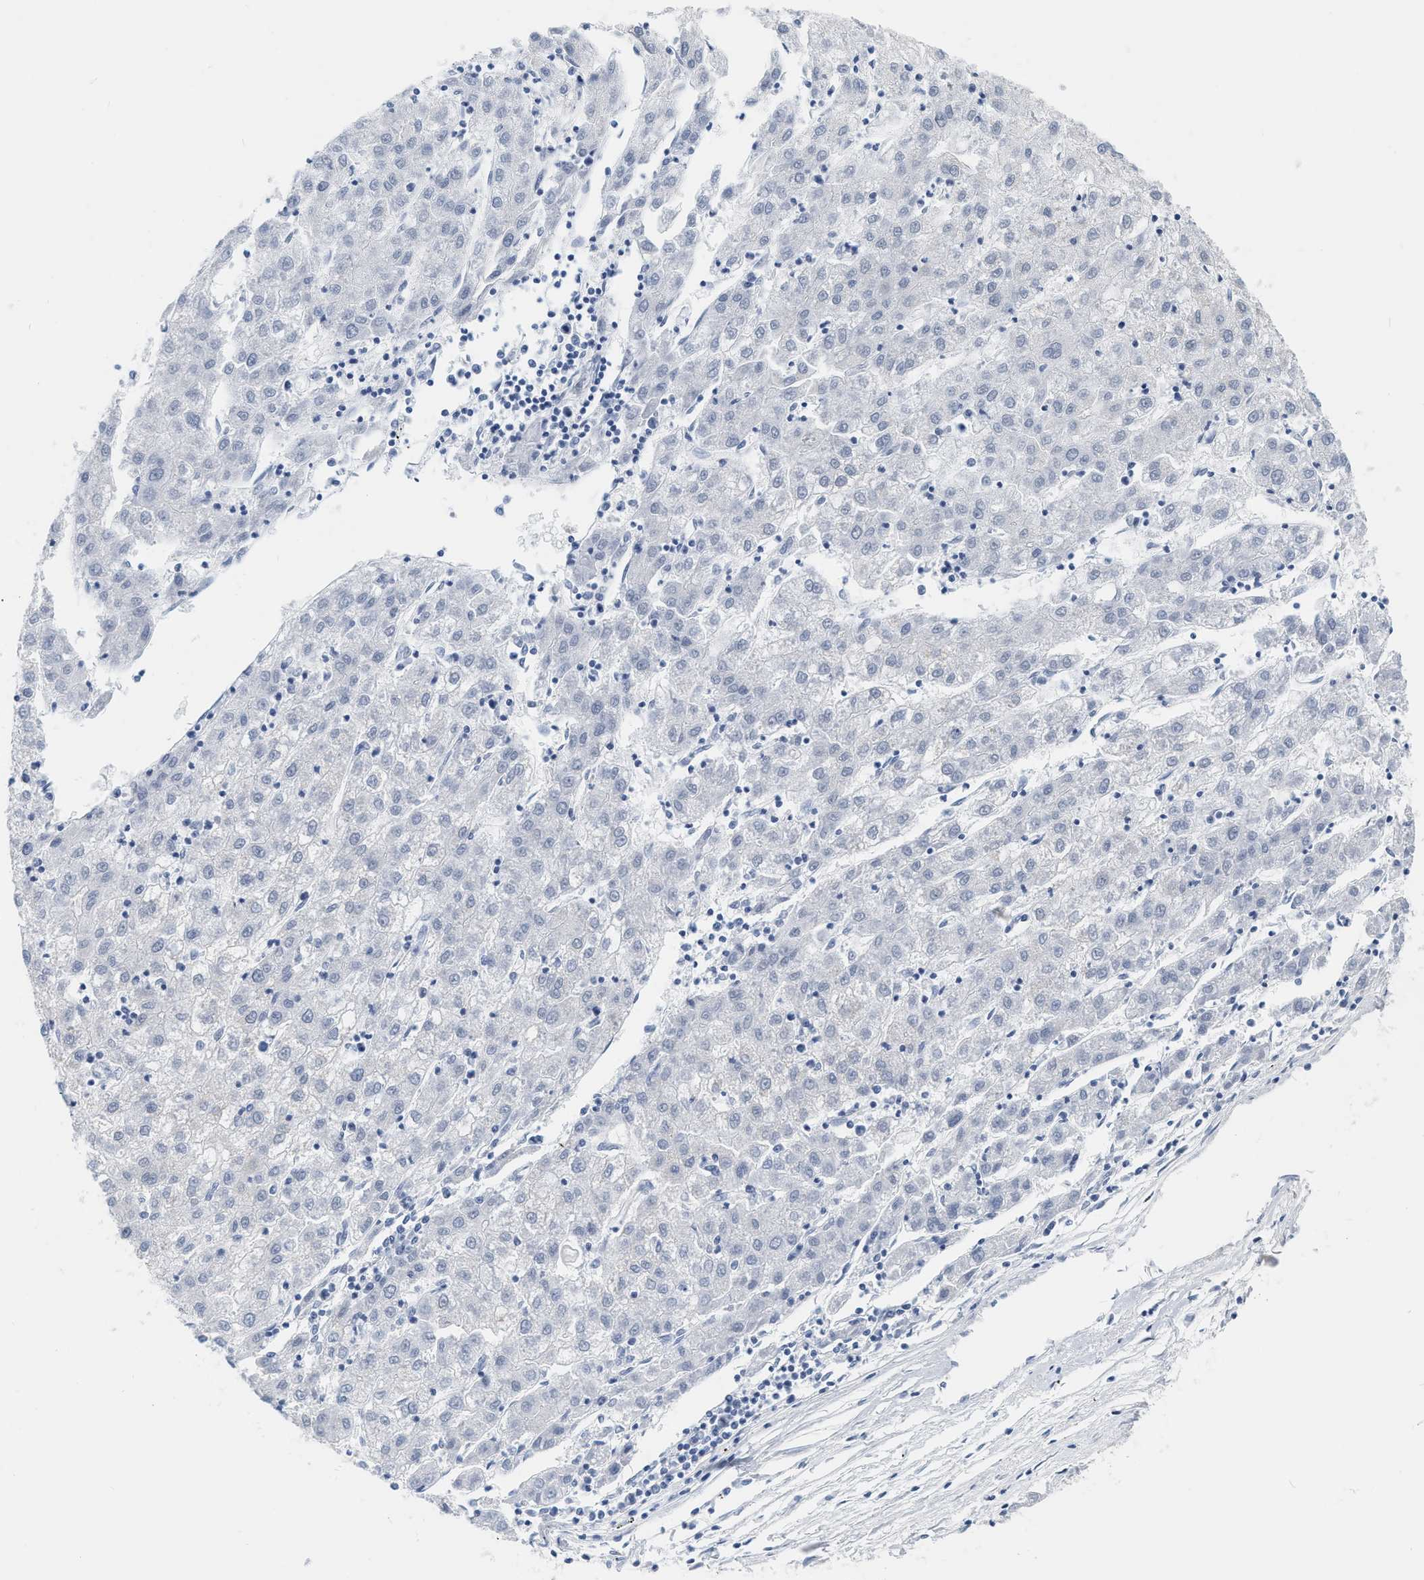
{"staining": {"intensity": "negative", "quantity": "none", "location": "none"}, "tissue": "liver cancer", "cell_type": "Tumor cells", "image_type": "cancer", "snomed": [{"axis": "morphology", "description": "Carcinoma, Hepatocellular, NOS"}, {"axis": "topography", "description": "Liver"}], "caption": "Image shows no significant protein positivity in tumor cells of liver hepatocellular carcinoma.", "gene": "XIRP1", "patient": {"sex": "male", "age": 72}}